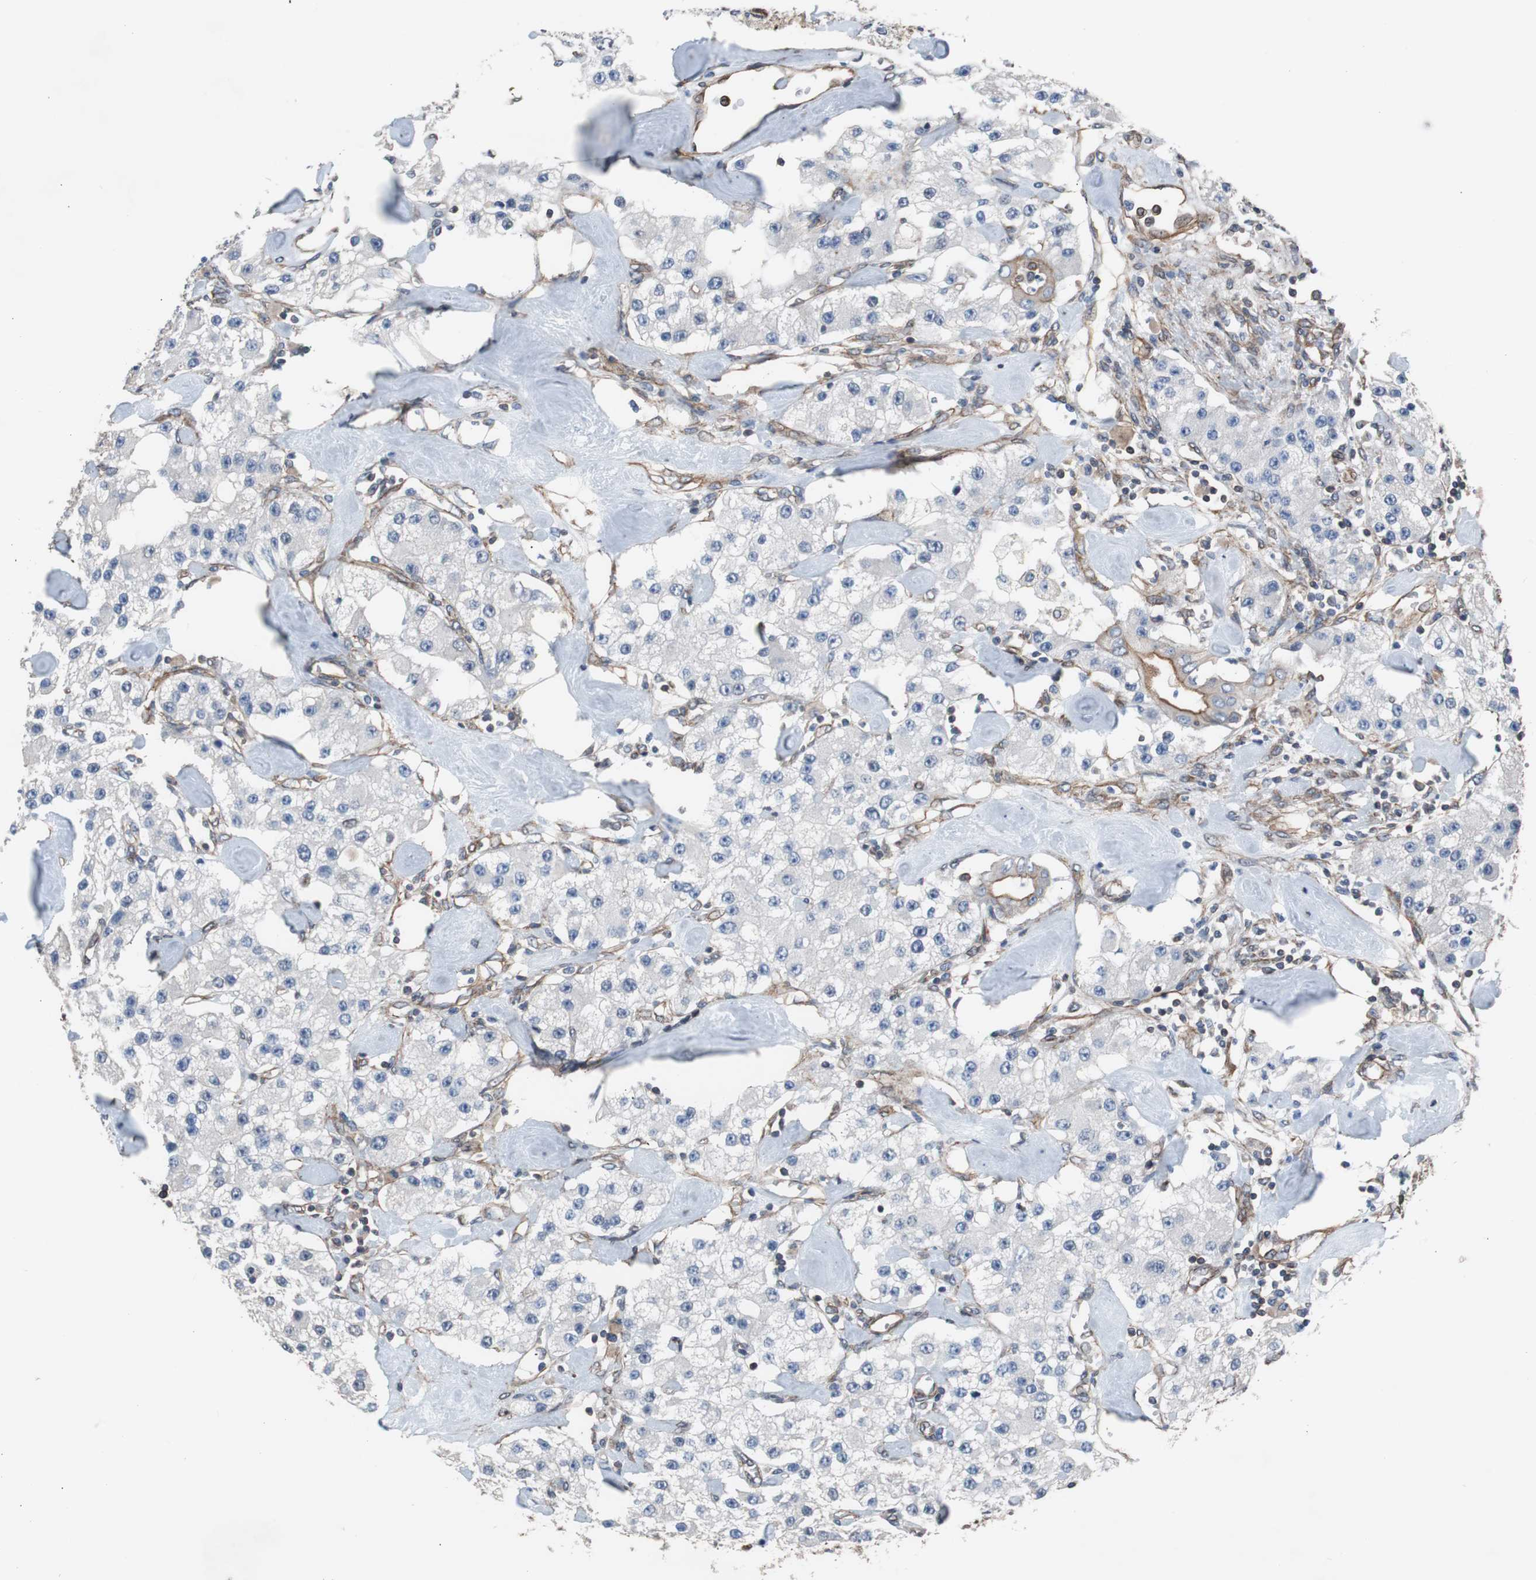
{"staining": {"intensity": "negative", "quantity": "none", "location": "none"}, "tissue": "carcinoid", "cell_type": "Tumor cells", "image_type": "cancer", "snomed": [{"axis": "morphology", "description": "Carcinoid, malignant, NOS"}, {"axis": "topography", "description": "Pancreas"}], "caption": "High magnification brightfield microscopy of carcinoid stained with DAB (3,3'-diaminobenzidine) (brown) and counterstained with hematoxylin (blue): tumor cells show no significant staining.", "gene": "KIF3B", "patient": {"sex": "male", "age": 41}}